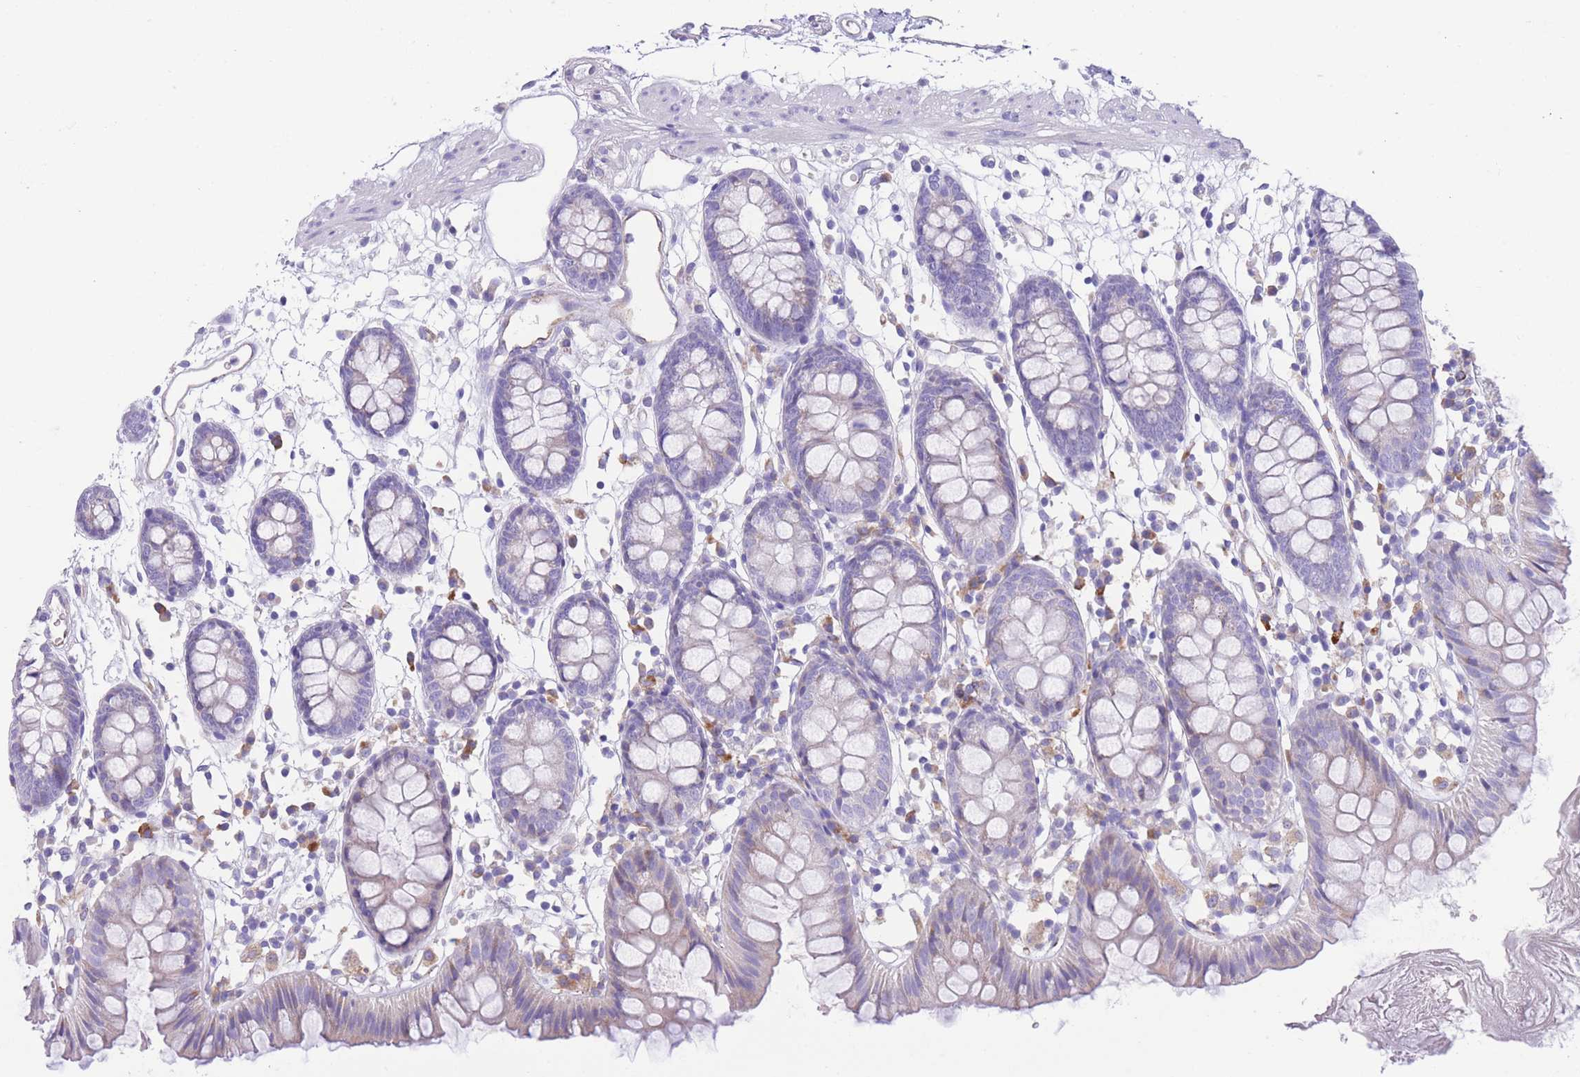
{"staining": {"intensity": "negative", "quantity": "none", "location": "none"}, "tissue": "colon", "cell_type": "Endothelial cells", "image_type": "normal", "snomed": [{"axis": "morphology", "description": "Normal tissue, NOS"}, {"axis": "topography", "description": "Colon"}], "caption": "Immunohistochemistry photomicrograph of normal human colon stained for a protein (brown), which displays no positivity in endothelial cells.", "gene": "DET1", "patient": {"sex": "female", "age": 84}}